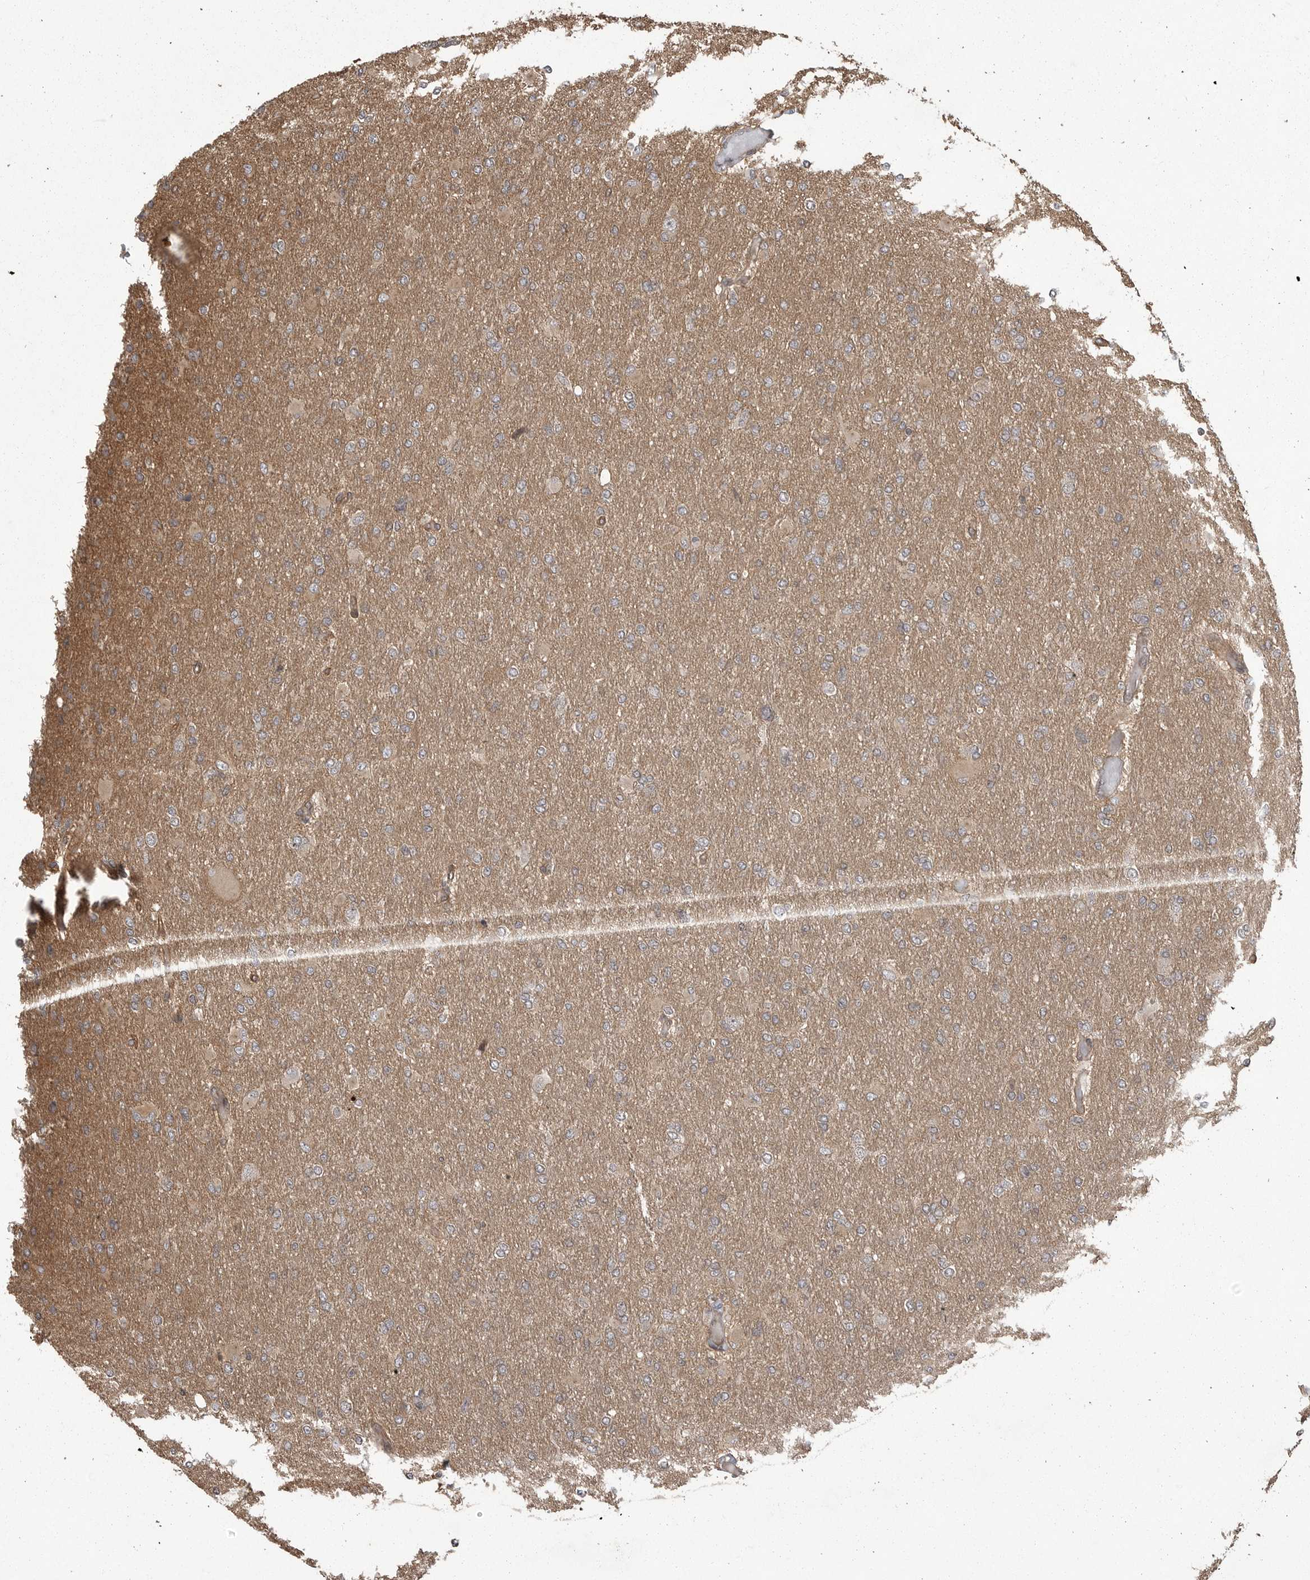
{"staining": {"intensity": "weak", "quantity": ">75%", "location": "cytoplasmic/membranous"}, "tissue": "glioma", "cell_type": "Tumor cells", "image_type": "cancer", "snomed": [{"axis": "morphology", "description": "Glioma, malignant, High grade"}, {"axis": "topography", "description": "Cerebral cortex"}], "caption": "Tumor cells display weak cytoplasmic/membranous positivity in about >75% of cells in glioma.", "gene": "DNAJC8", "patient": {"sex": "female", "age": 36}}